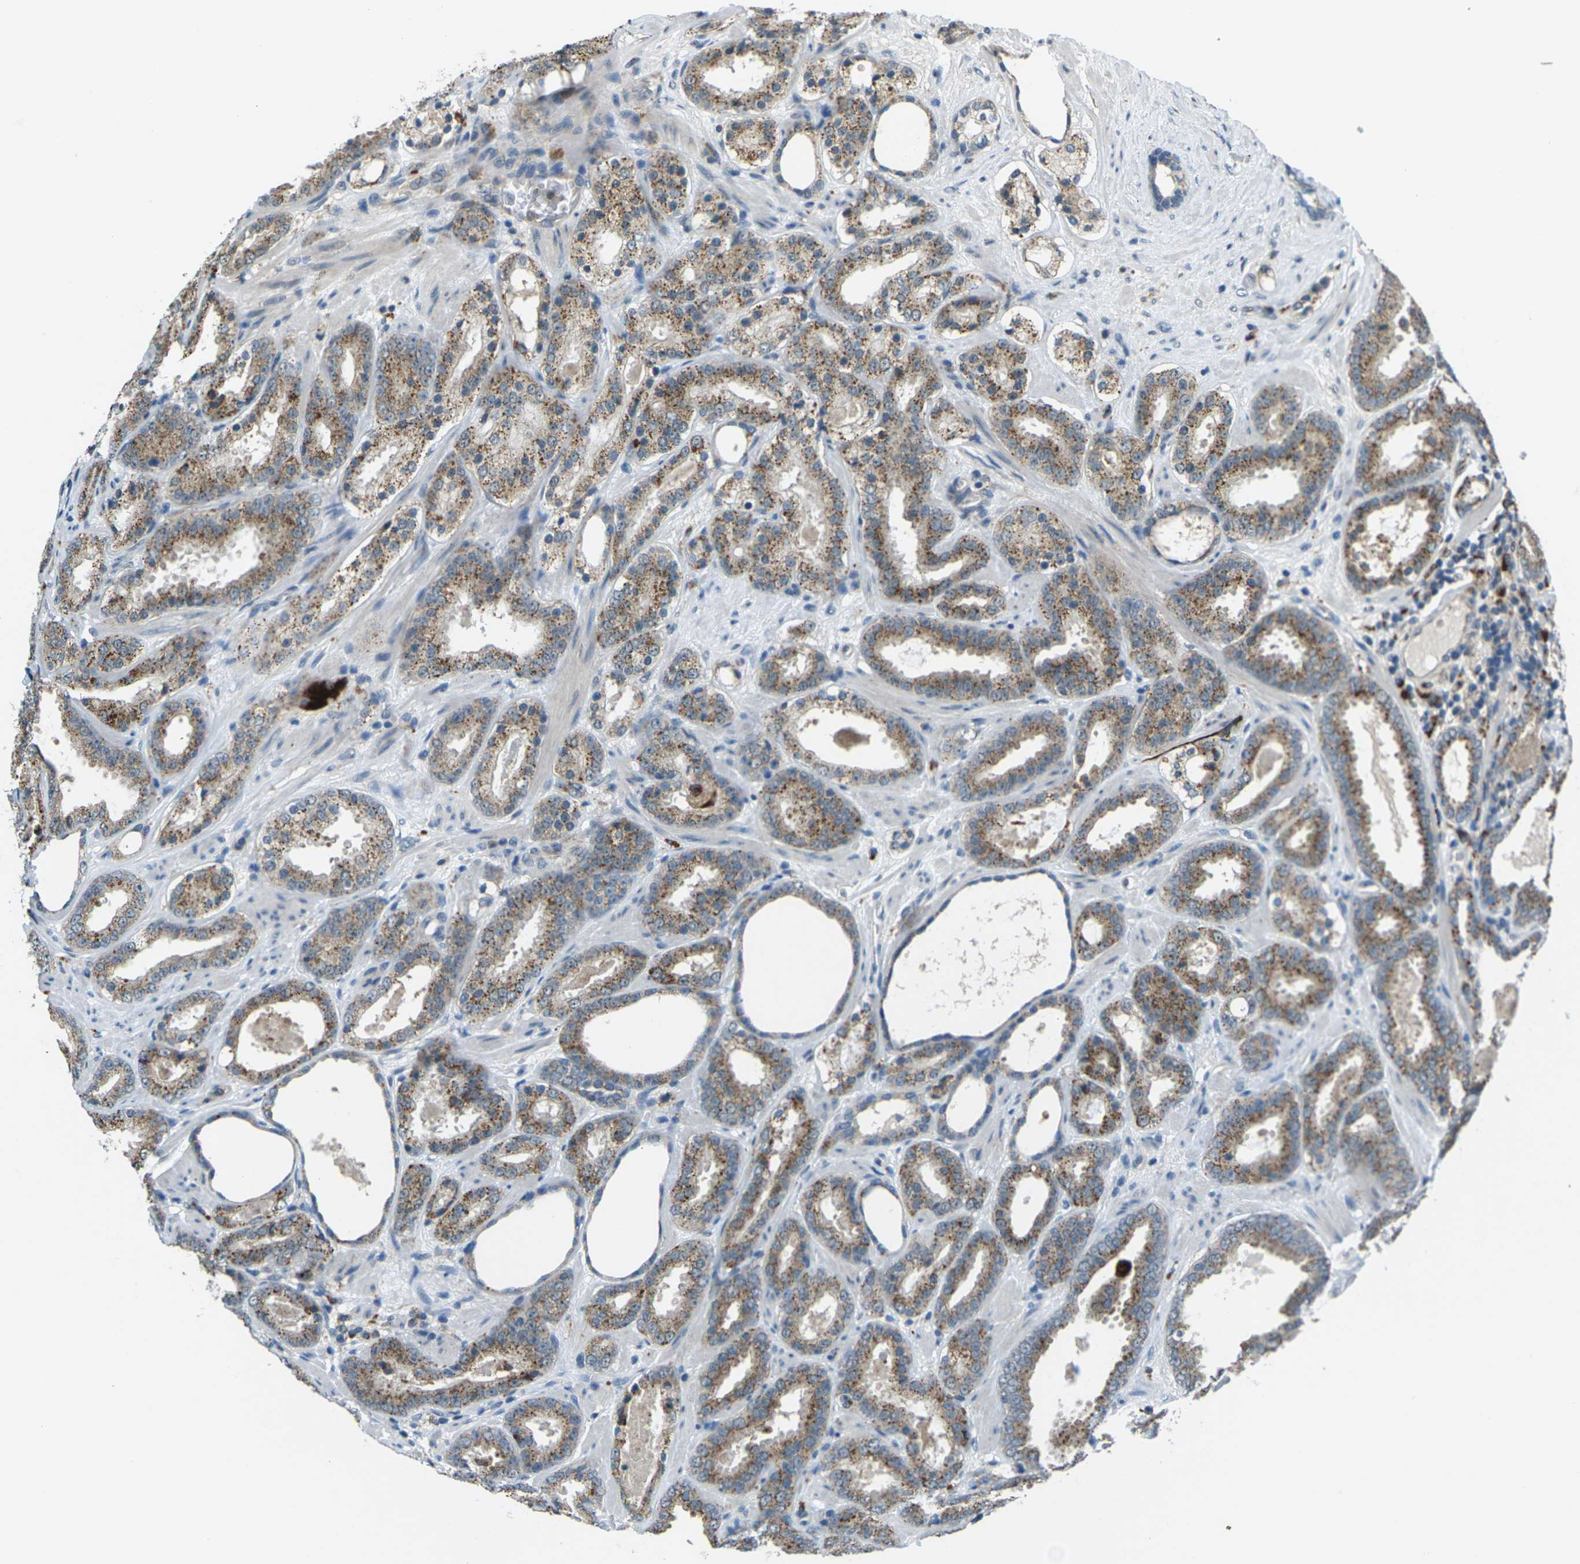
{"staining": {"intensity": "moderate", "quantity": "25%-75%", "location": "cytoplasmic/membranous"}, "tissue": "prostate cancer", "cell_type": "Tumor cells", "image_type": "cancer", "snomed": [{"axis": "morphology", "description": "Adenocarcinoma, Low grade"}, {"axis": "topography", "description": "Prostate"}], "caption": "Moderate cytoplasmic/membranous protein expression is appreciated in about 25%-75% of tumor cells in prostate low-grade adenocarcinoma.", "gene": "SLC31A2", "patient": {"sex": "male", "age": 69}}